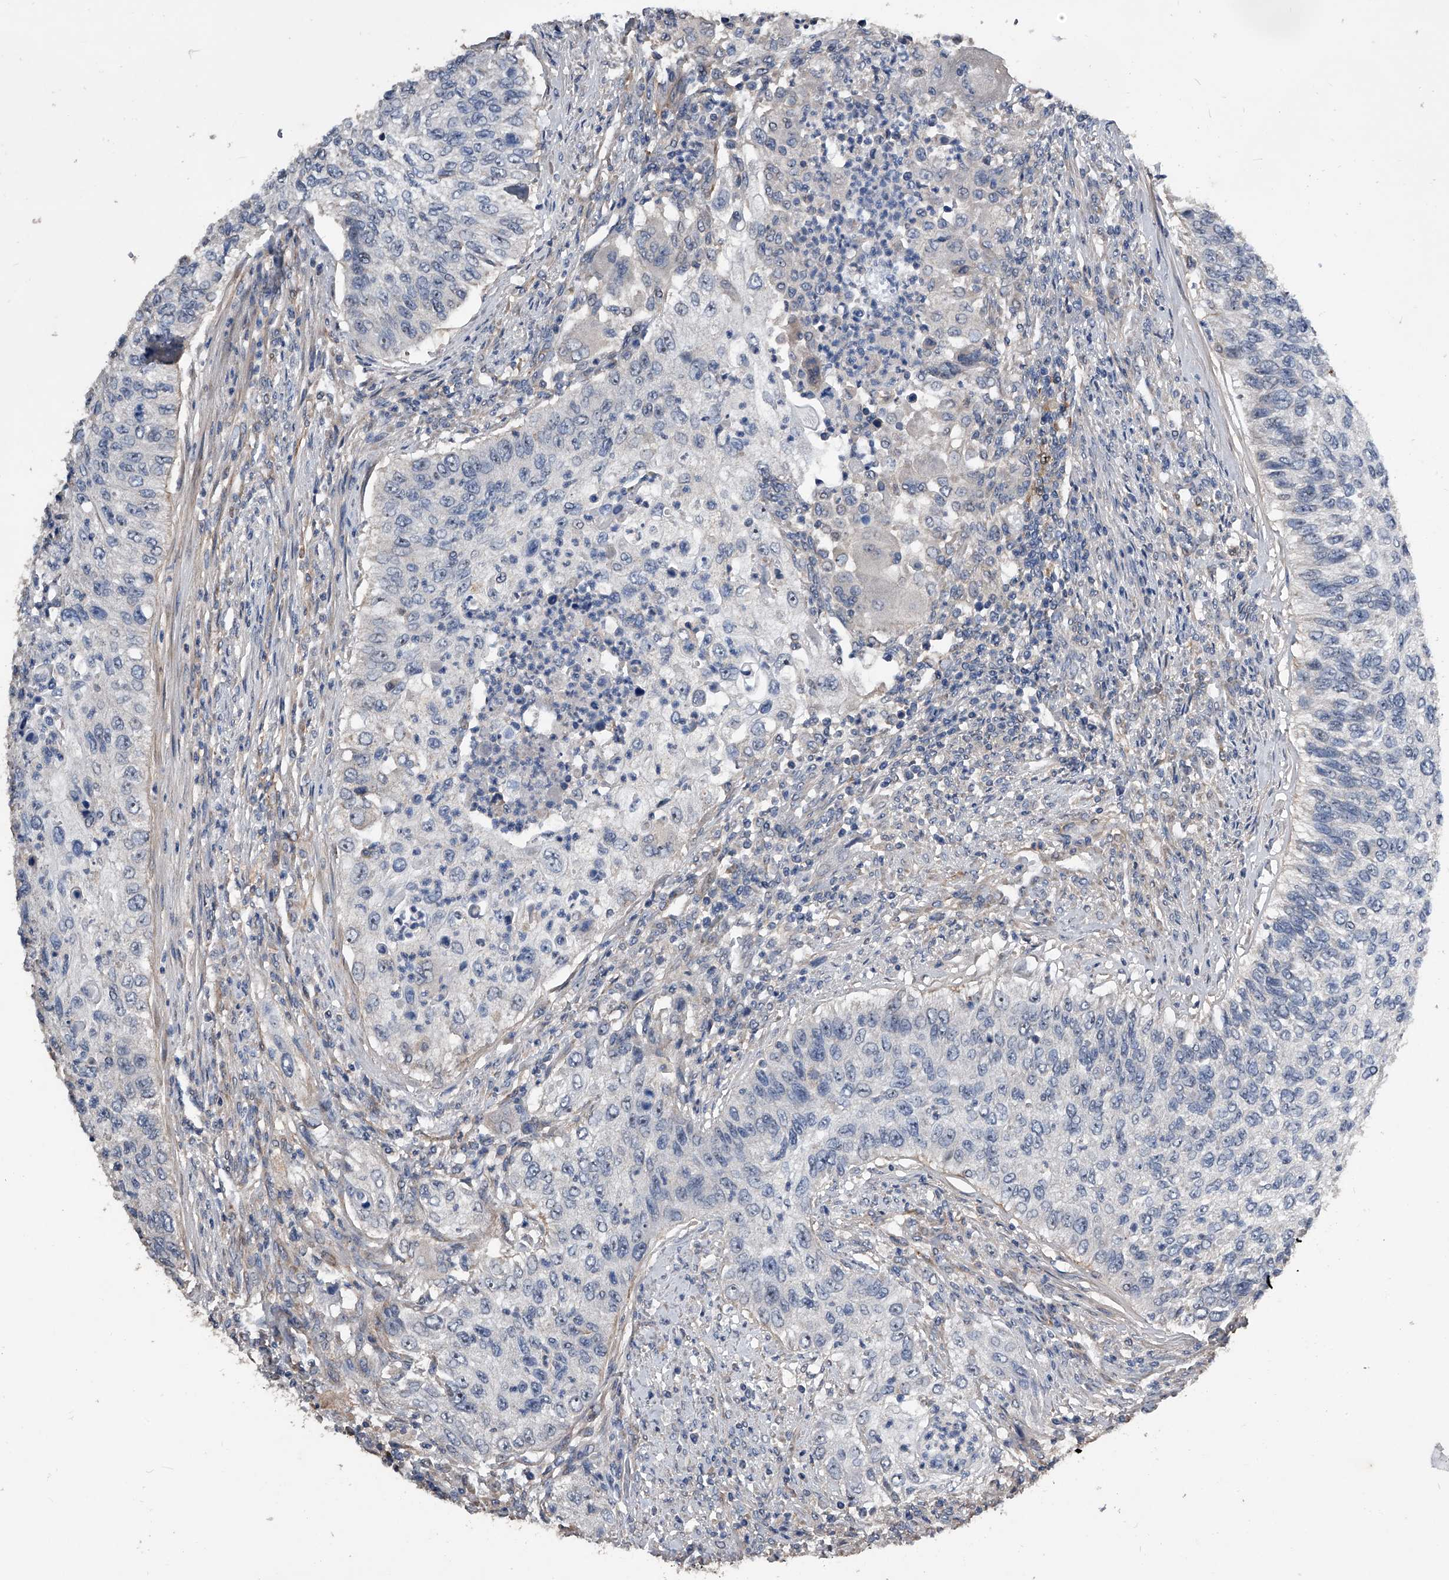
{"staining": {"intensity": "negative", "quantity": "none", "location": "none"}, "tissue": "urothelial cancer", "cell_type": "Tumor cells", "image_type": "cancer", "snomed": [{"axis": "morphology", "description": "Urothelial carcinoma, High grade"}, {"axis": "topography", "description": "Urinary bladder"}], "caption": "High-grade urothelial carcinoma was stained to show a protein in brown. There is no significant expression in tumor cells.", "gene": "PHACTR1", "patient": {"sex": "female", "age": 60}}